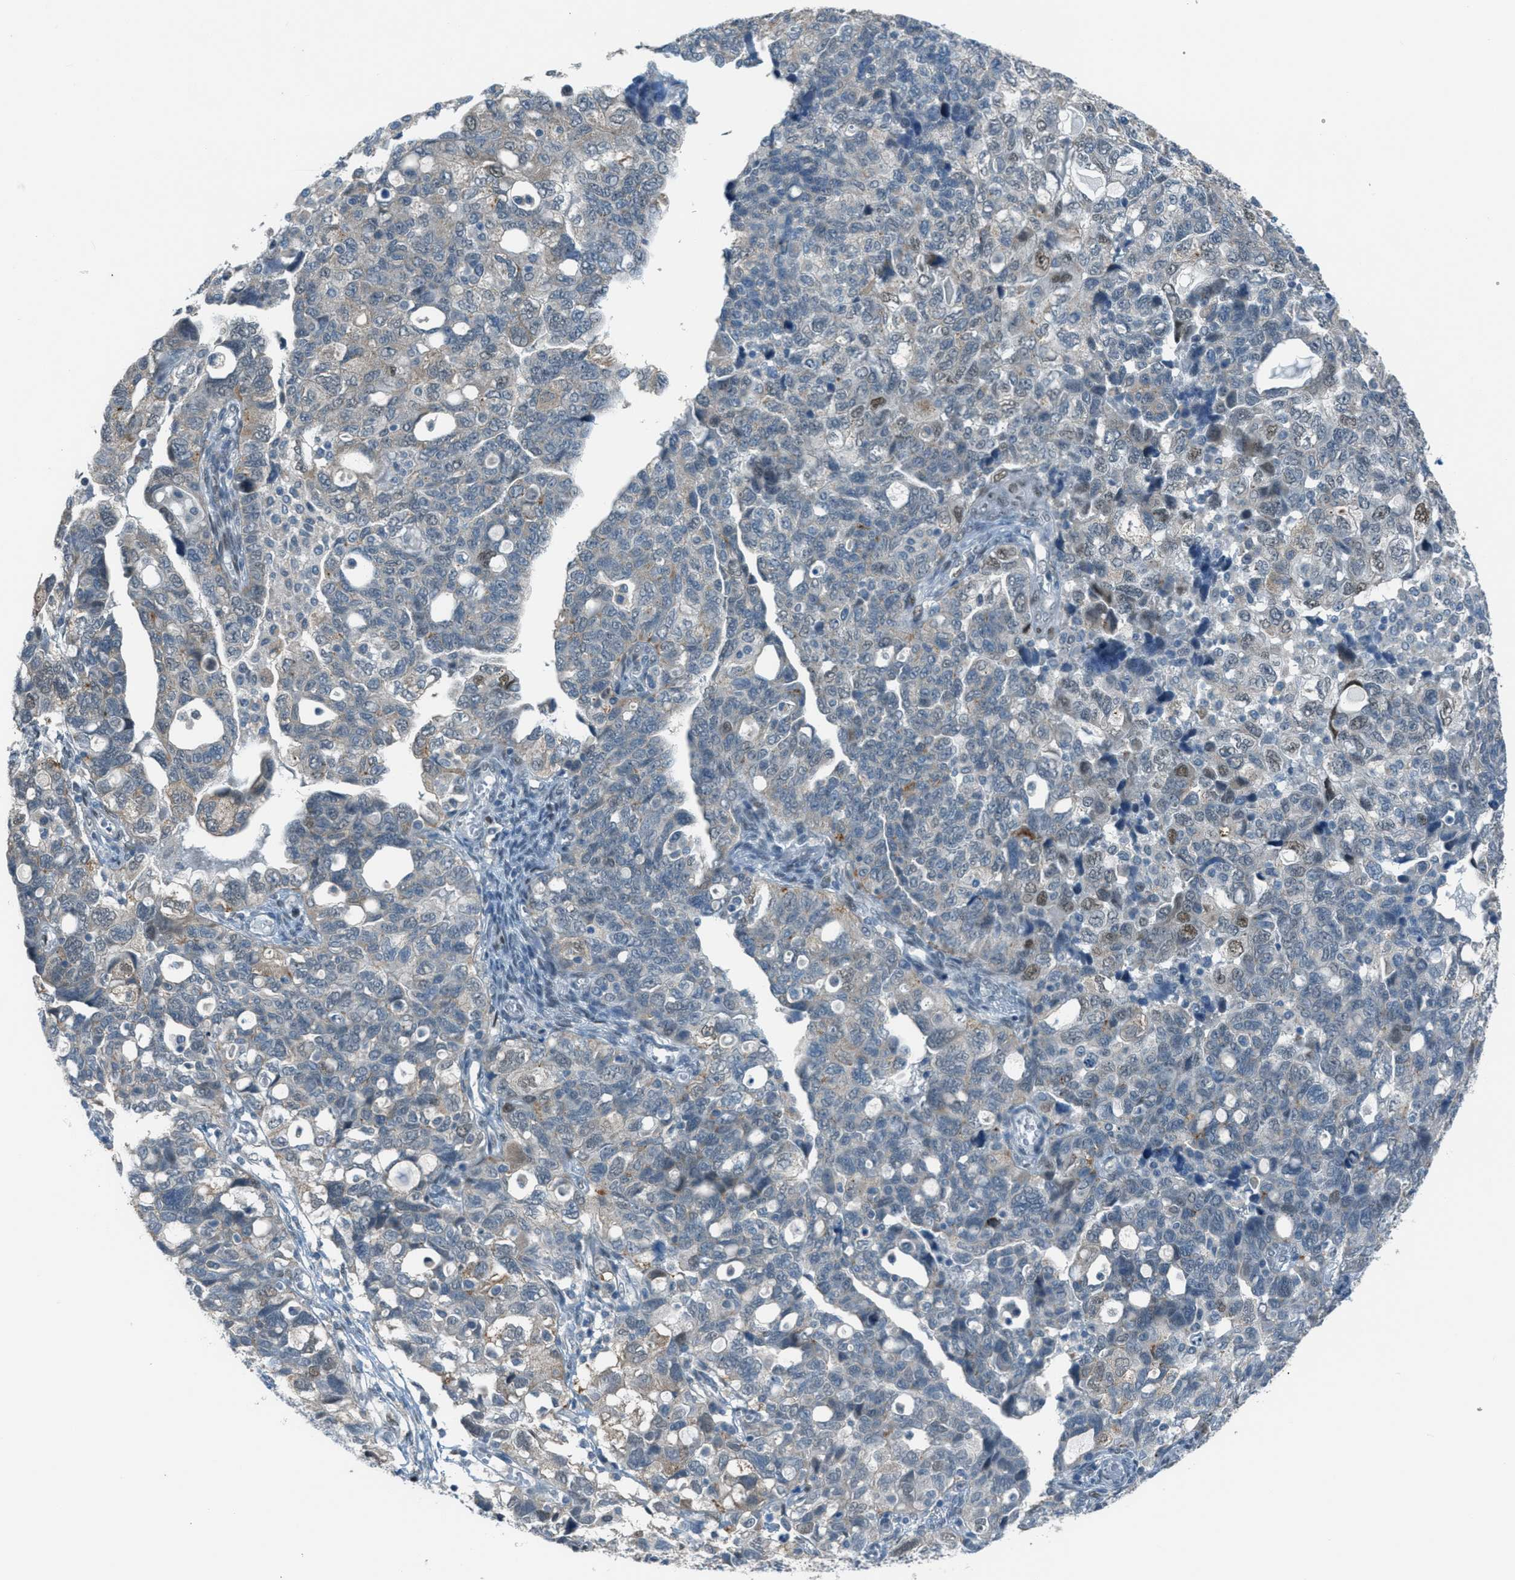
{"staining": {"intensity": "weak", "quantity": ">75%", "location": "cytoplasmic/membranous"}, "tissue": "ovarian cancer", "cell_type": "Tumor cells", "image_type": "cancer", "snomed": [{"axis": "morphology", "description": "Carcinoma, NOS"}, {"axis": "morphology", "description": "Cystadenocarcinoma, serous, NOS"}, {"axis": "topography", "description": "Ovary"}], "caption": "Ovarian cancer tissue shows weak cytoplasmic/membranous positivity in approximately >75% of tumor cells", "gene": "TCF3", "patient": {"sex": "female", "age": 69}}